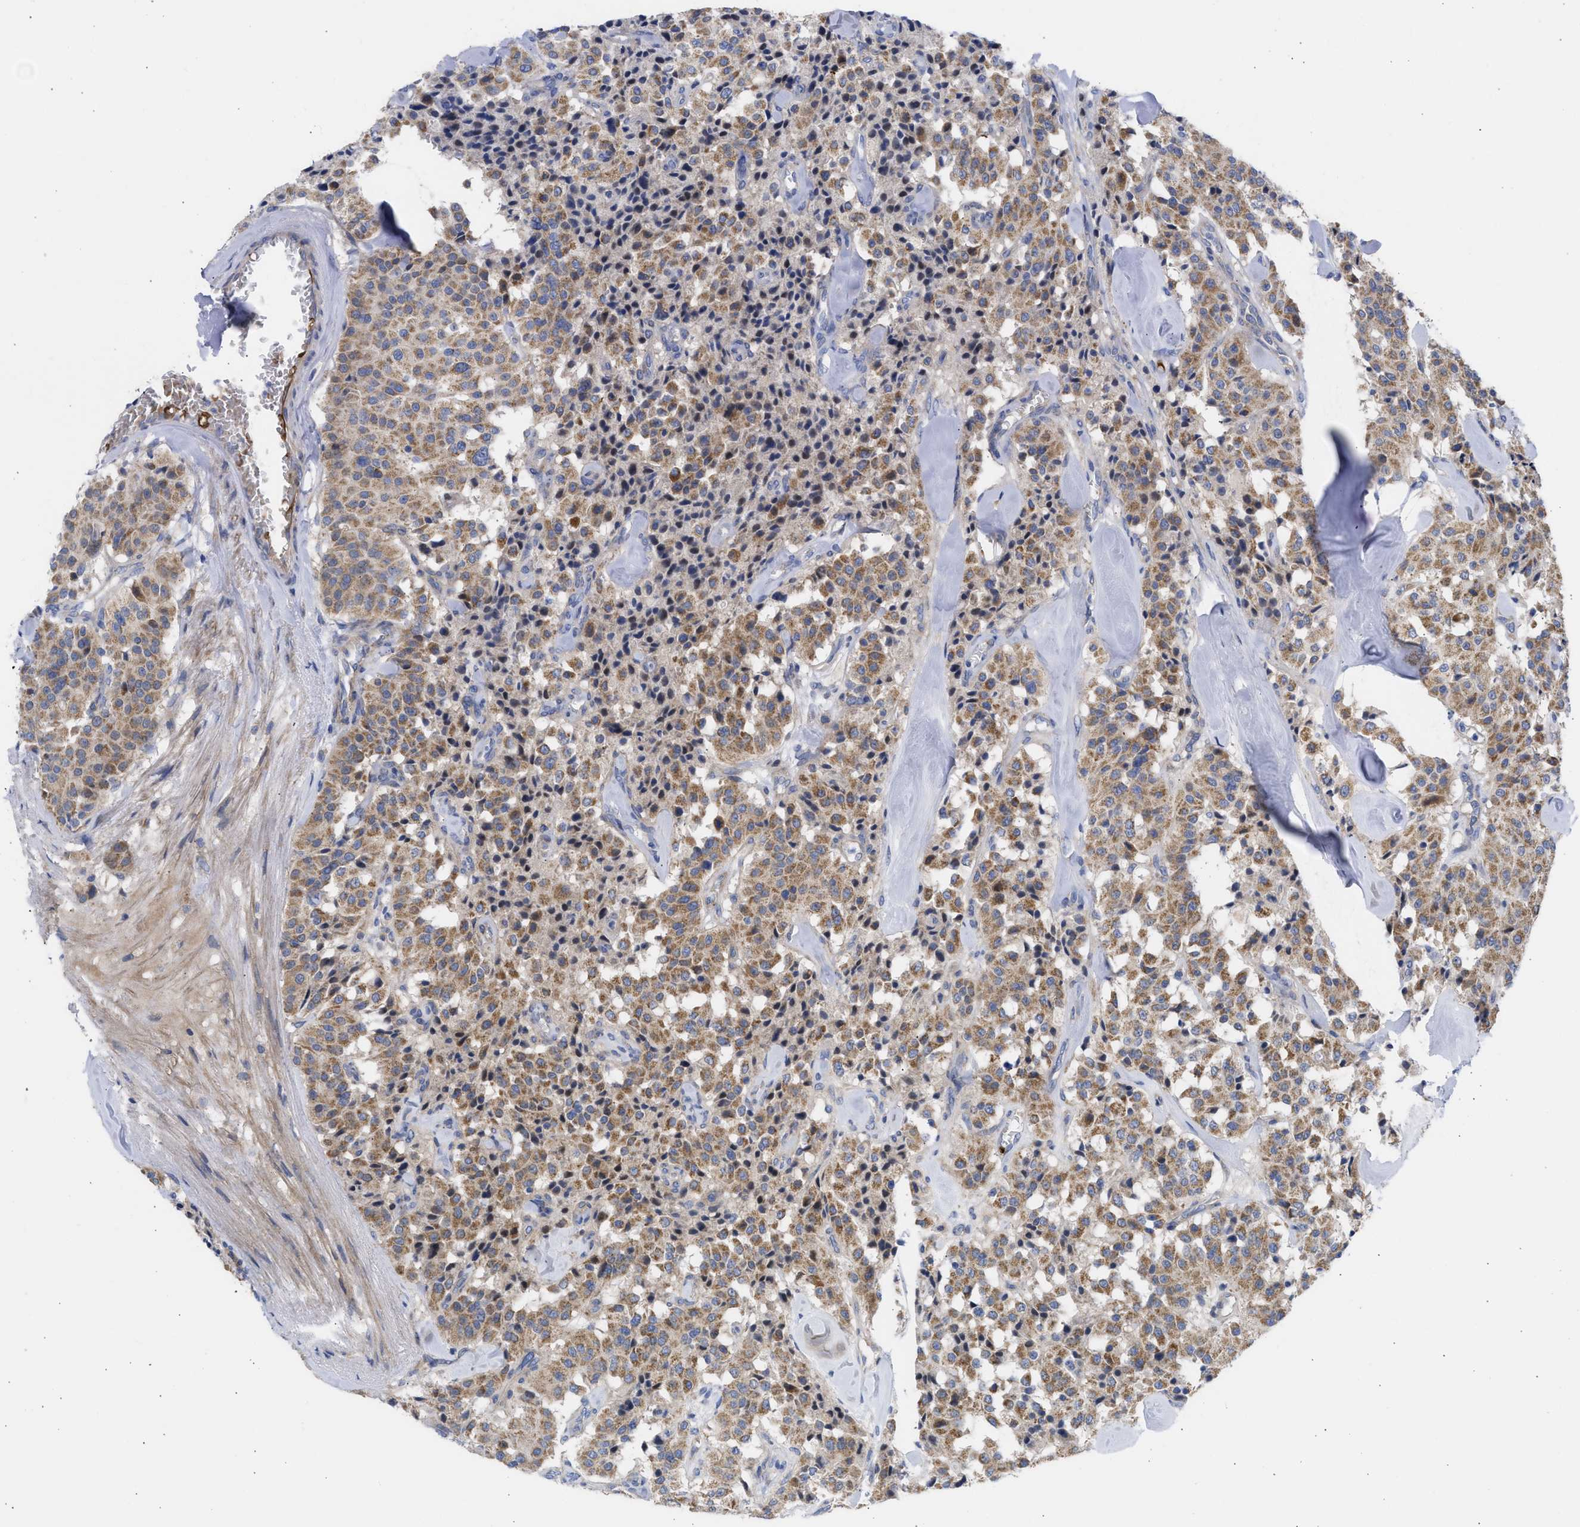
{"staining": {"intensity": "moderate", "quantity": ">75%", "location": "cytoplasmic/membranous"}, "tissue": "carcinoid", "cell_type": "Tumor cells", "image_type": "cancer", "snomed": [{"axis": "morphology", "description": "Carcinoid, malignant, NOS"}, {"axis": "topography", "description": "Lung"}], "caption": "Immunohistochemical staining of human carcinoid (malignant) exhibits medium levels of moderate cytoplasmic/membranous positivity in about >75% of tumor cells.", "gene": "BTG3", "patient": {"sex": "male", "age": 30}}